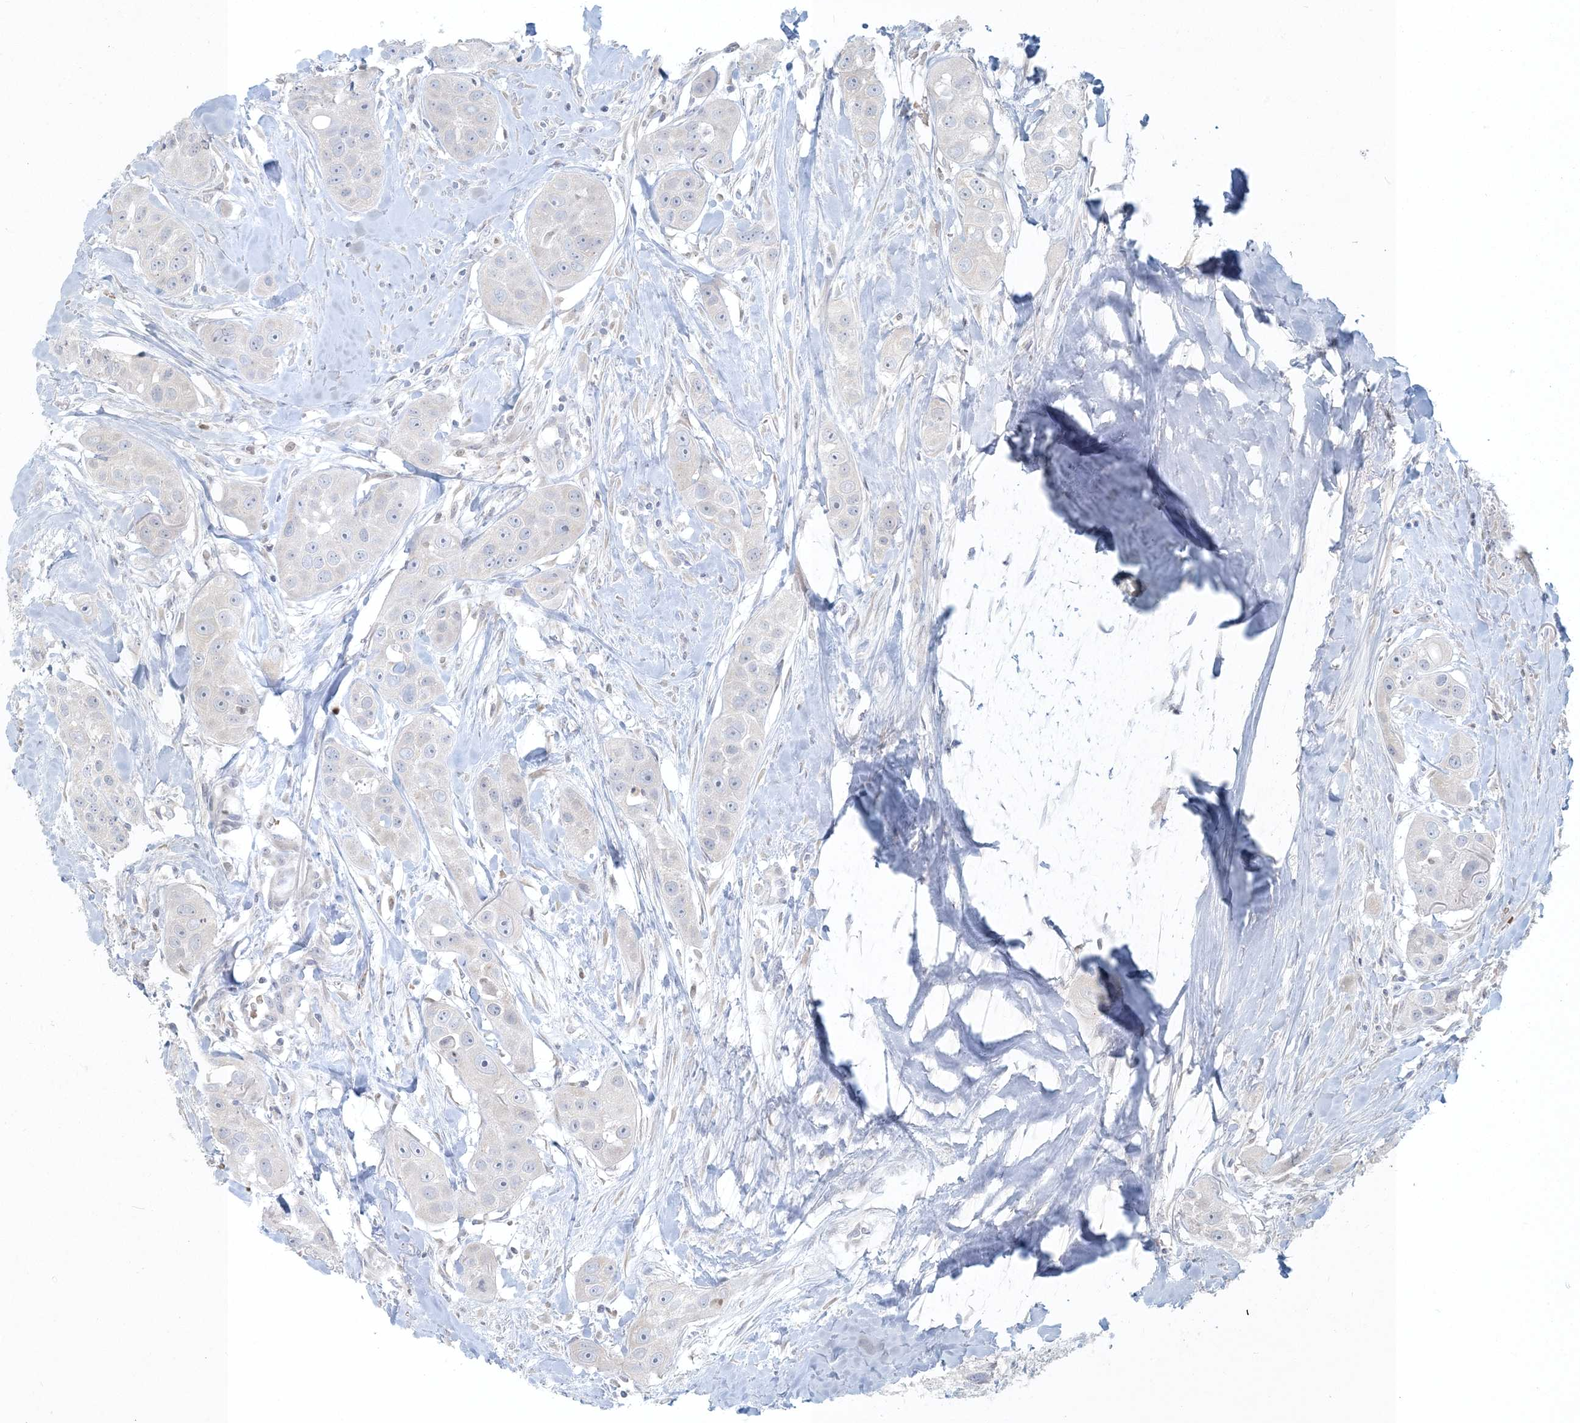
{"staining": {"intensity": "negative", "quantity": "none", "location": "none"}, "tissue": "head and neck cancer", "cell_type": "Tumor cells", "image_type": "cancer", "snomed": [{"axis": "morphology", "description": "Normal tissue, NOS"}, {"axis": "morphology", "description": "Squamous cell carcinoma, NOS"}, {"axis": "topography", "description": "Skeletal muscle"}, {"axis": "topography", "description": "Head-Neck"}], "caption": "DAB (3,3'-diaminobenzidine) immunohistochemical staining of human squamous cell carcinoma (head and neck) exhibits no significant expression in tumor cells. (DAB (3,3'-diaminobenzidine) immunohistochemistry (IHC) visualized using brightfield microscopy, high magnification).", "gene": "CTDNEP1", "patient": {"sex": "male", "age": 51}}